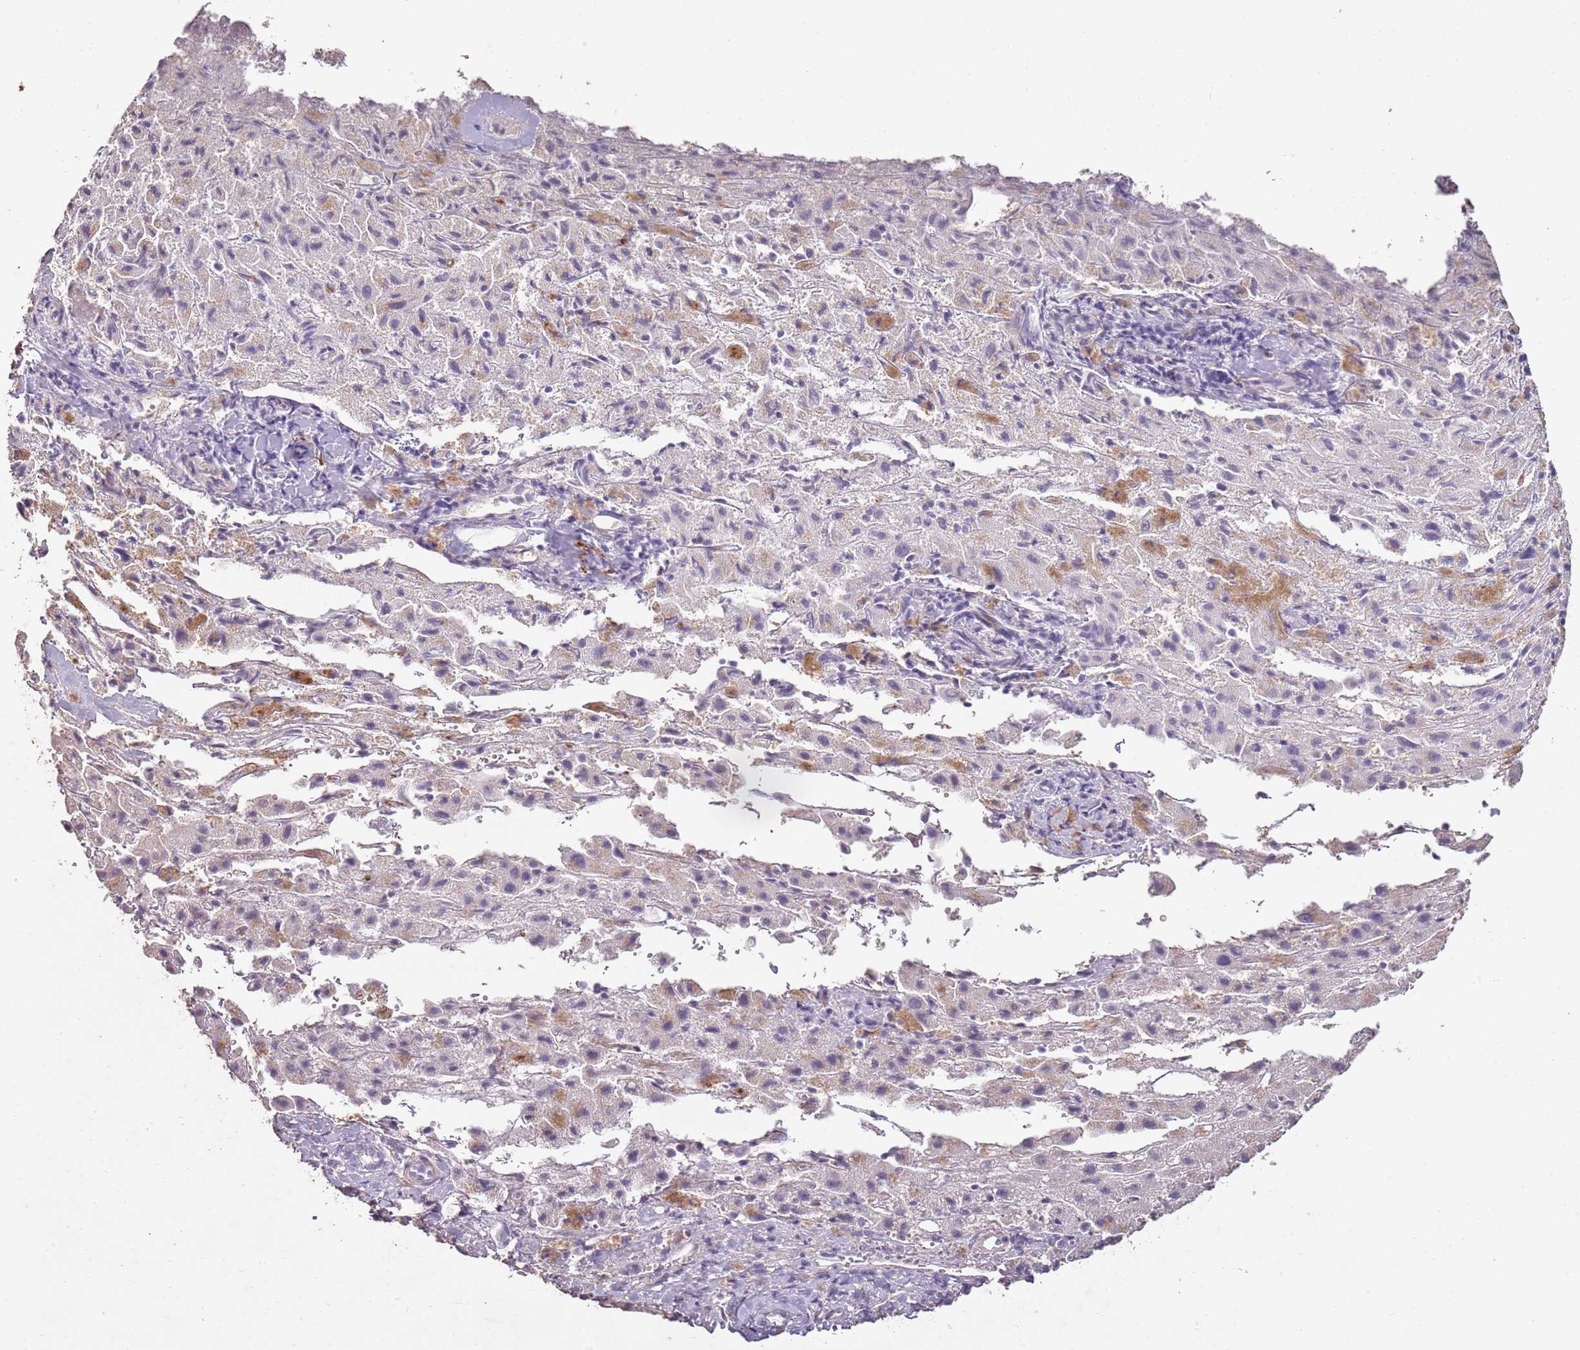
{"staining": {"intensity": "negative", "quantity": "none", "location": "none"}, "tissue": "liver cancer", "cell_type": "Tumor cells", "image_type": "cancer", "snomed": [{"axis": "morphology", "description": "Carcinoma, Hepatocellular, NOS"}, {"axis": "topography", "description": "Liver"}], "caption": "A micrograph of human liver cancer (hepatocellular carcinoma) is negative for staining in tumor cells.", "gene": "ARL14EP", "patient": {"sex": "female", "age": 58}}